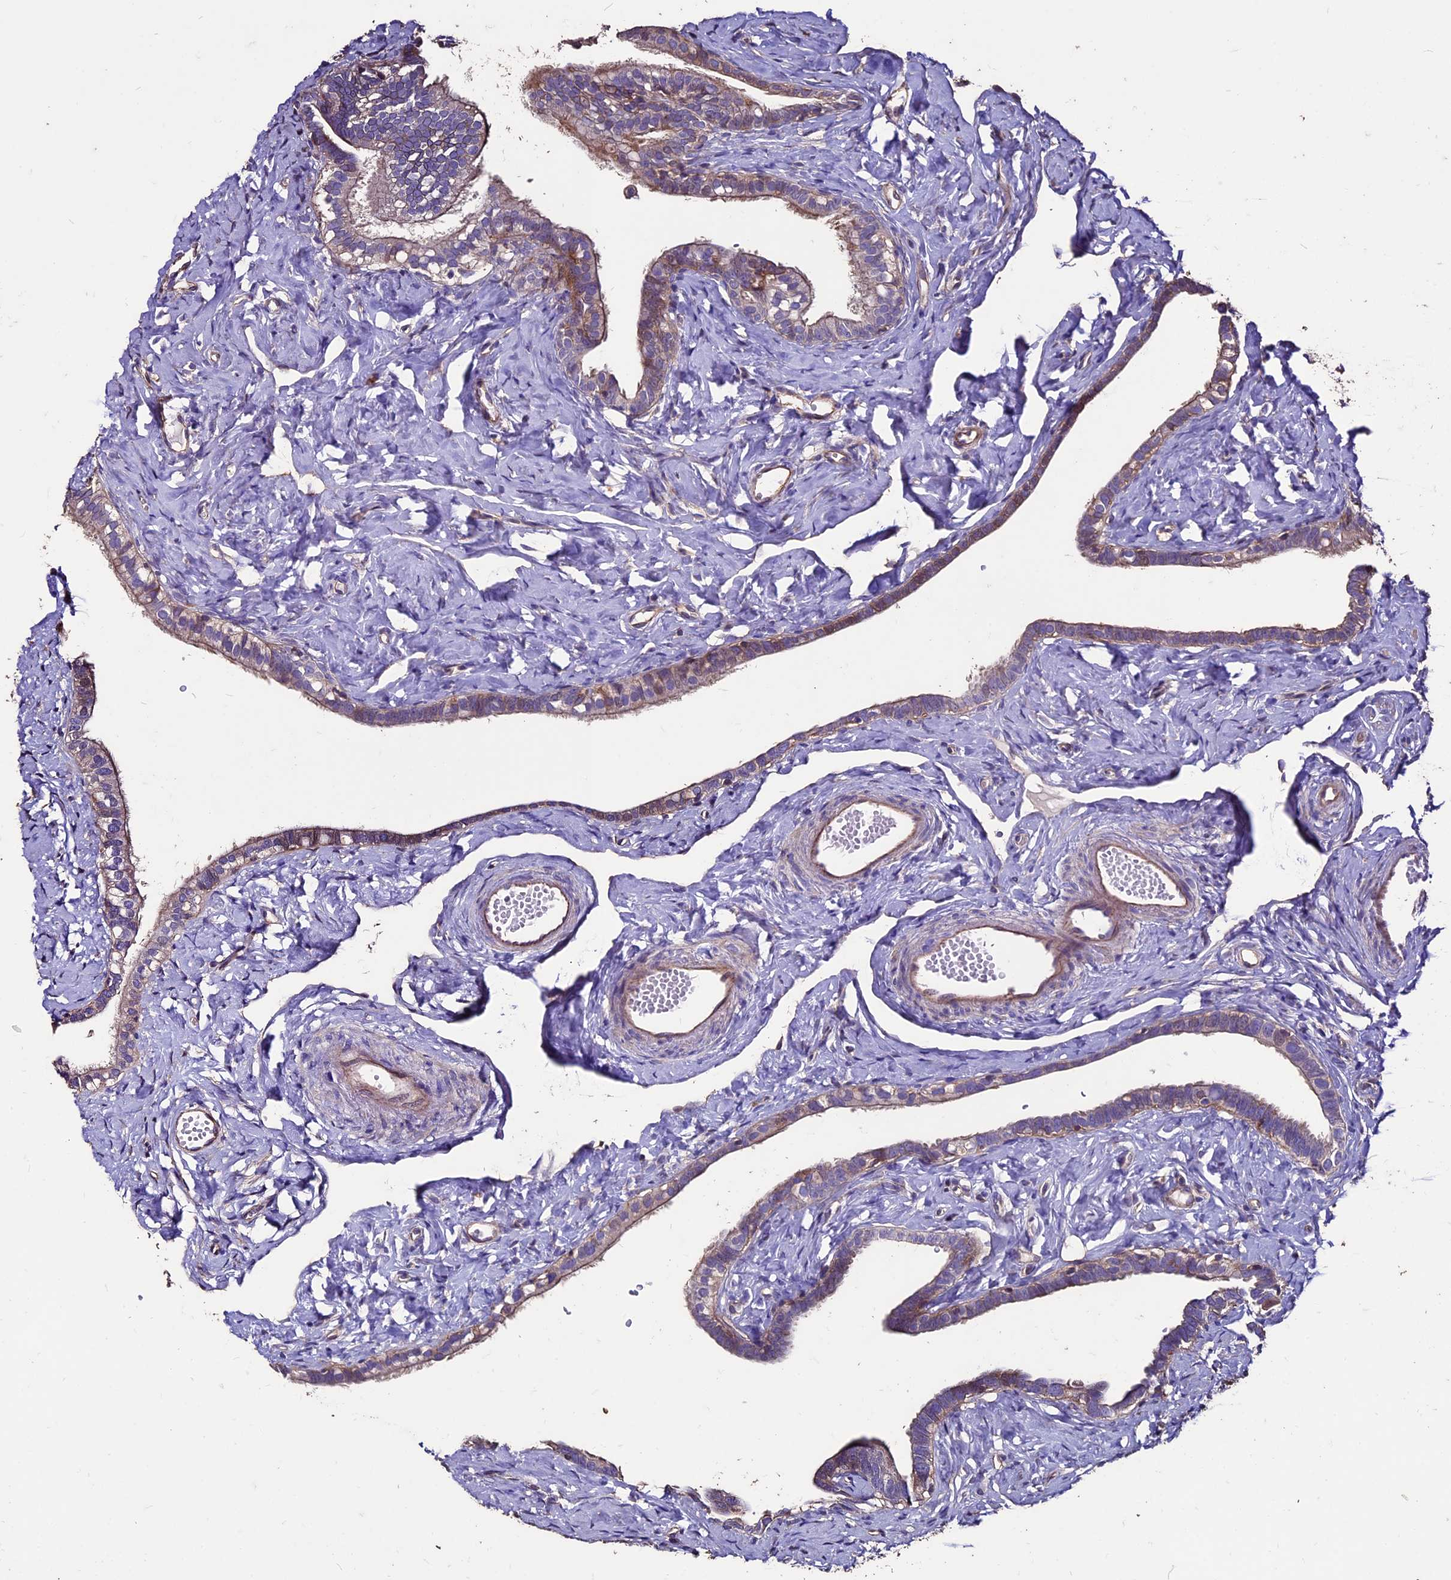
{"staining": {"intensity": "weak", "quantity": "25%-75%", "location": "cytoplasmic/membranous"}, "tissue": "fallopian tube", "cell_type": "Glandular cells", "image_type": "normal", "snomed": [{"axis": "morphology", "description": "Normal tissue, NOS"}, {"axis": "topography", "description": "Fallopian tube"}], "caption": "Immunohistochemistry (IHC) (DAB (3,3'-diaminobenzidine)) staining of benign fallopian tube exhibits weak cytoplasmic/membranous protein staining in about 25%-75% of glandular cells. (DAB (3,3'-diaminobenzidine) IHC, brown staining for protein, blue staining for nuclei).", "gene": "USB1", "patient": {"sex": "female", "age": 66}}